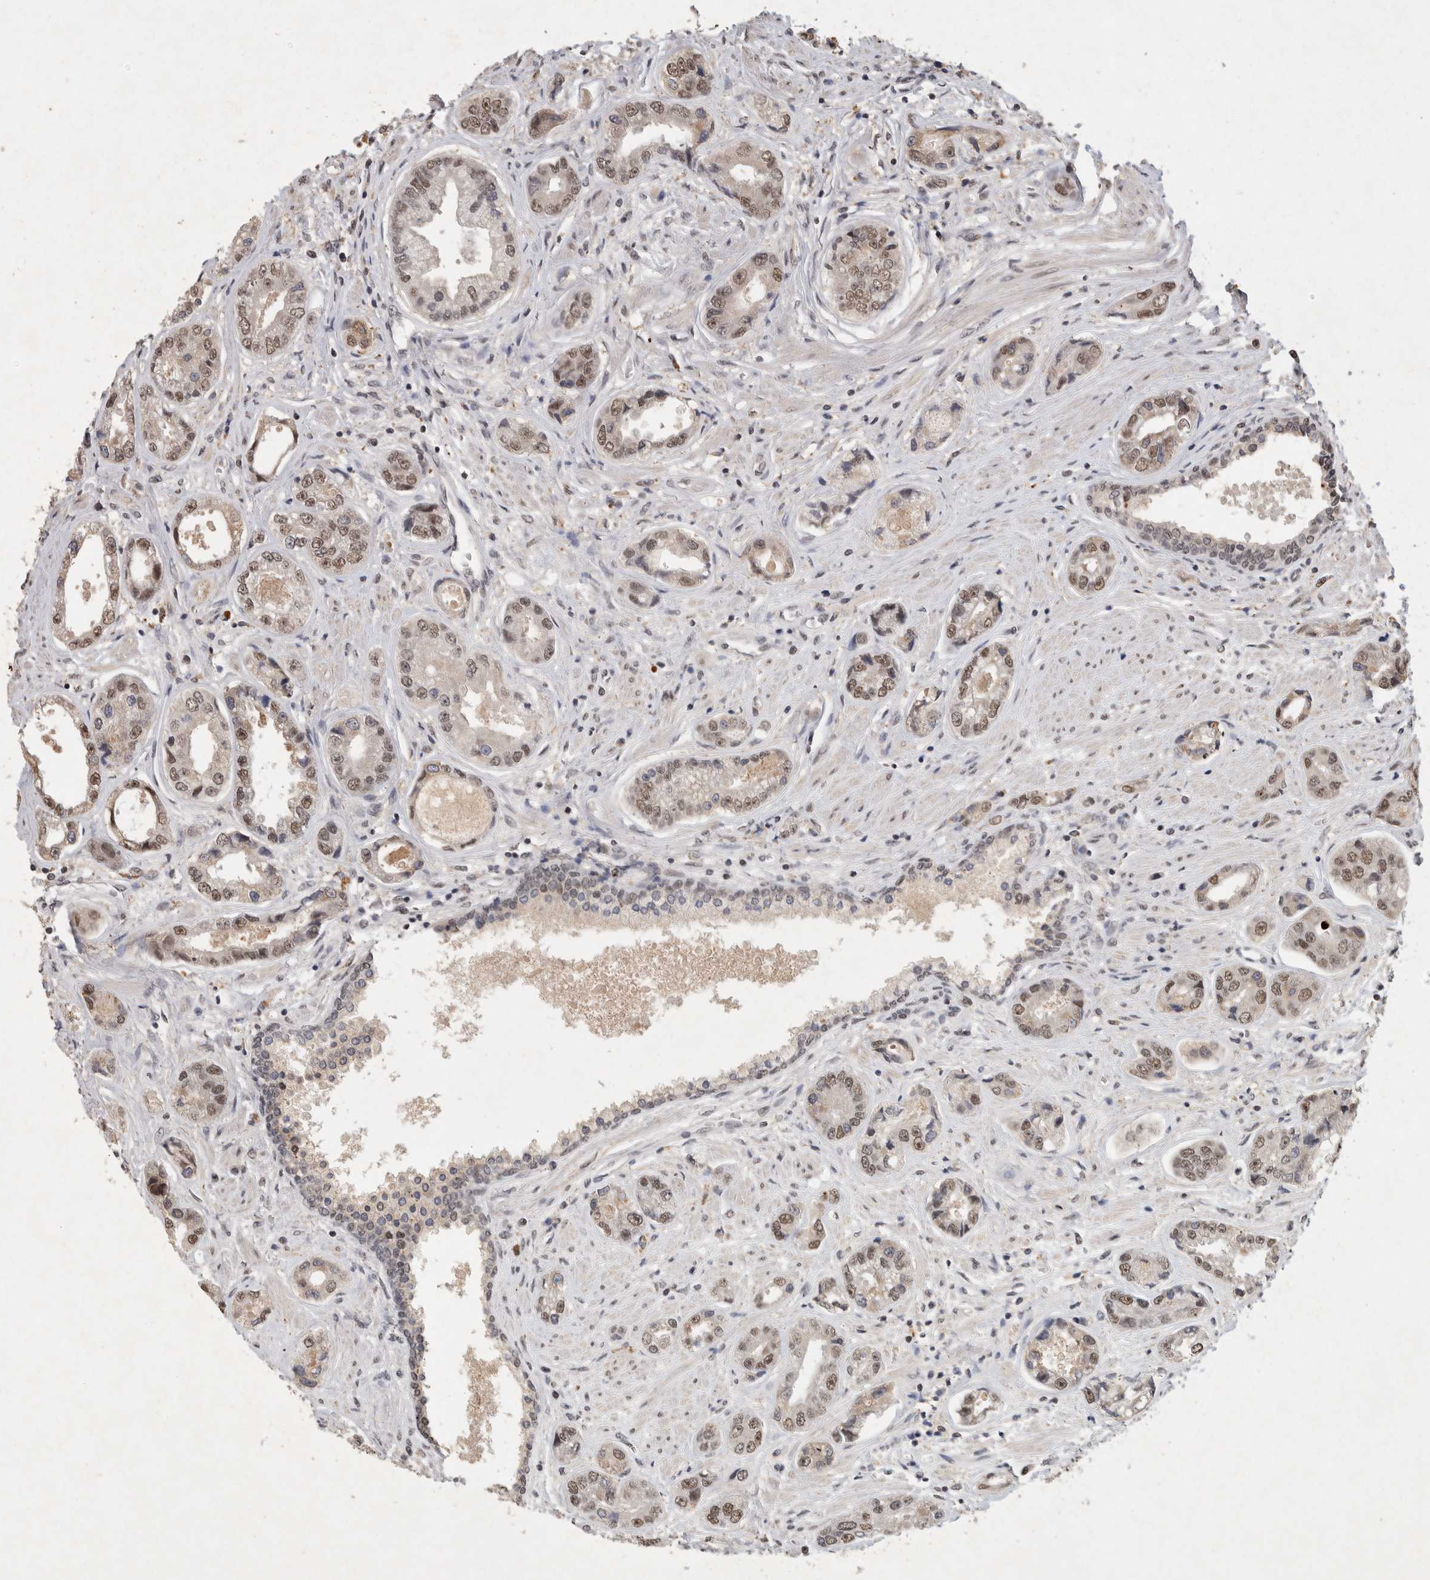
{"staining": {"intensity": "moderate", "quantity": ">75%", "location": "nuclear"}, "tissue": "prostate cancer", "cell_type": "Tumor cells", "image_type": "cancer", "snomed": [{"axis": "morphology", "description": "Adenocarcinoma, High grade"}, {"axis": "topography", "description": "Prostate"}], "caption": "About >75% of tumor cells in adenocarcinoma (high-grade) (prostate) demonstrate moderate nuclear protein staining as visualized by brown immunohistochemical staining.", "gene": "XRCC5", "patient": {"sex": "male", "age": 61}}